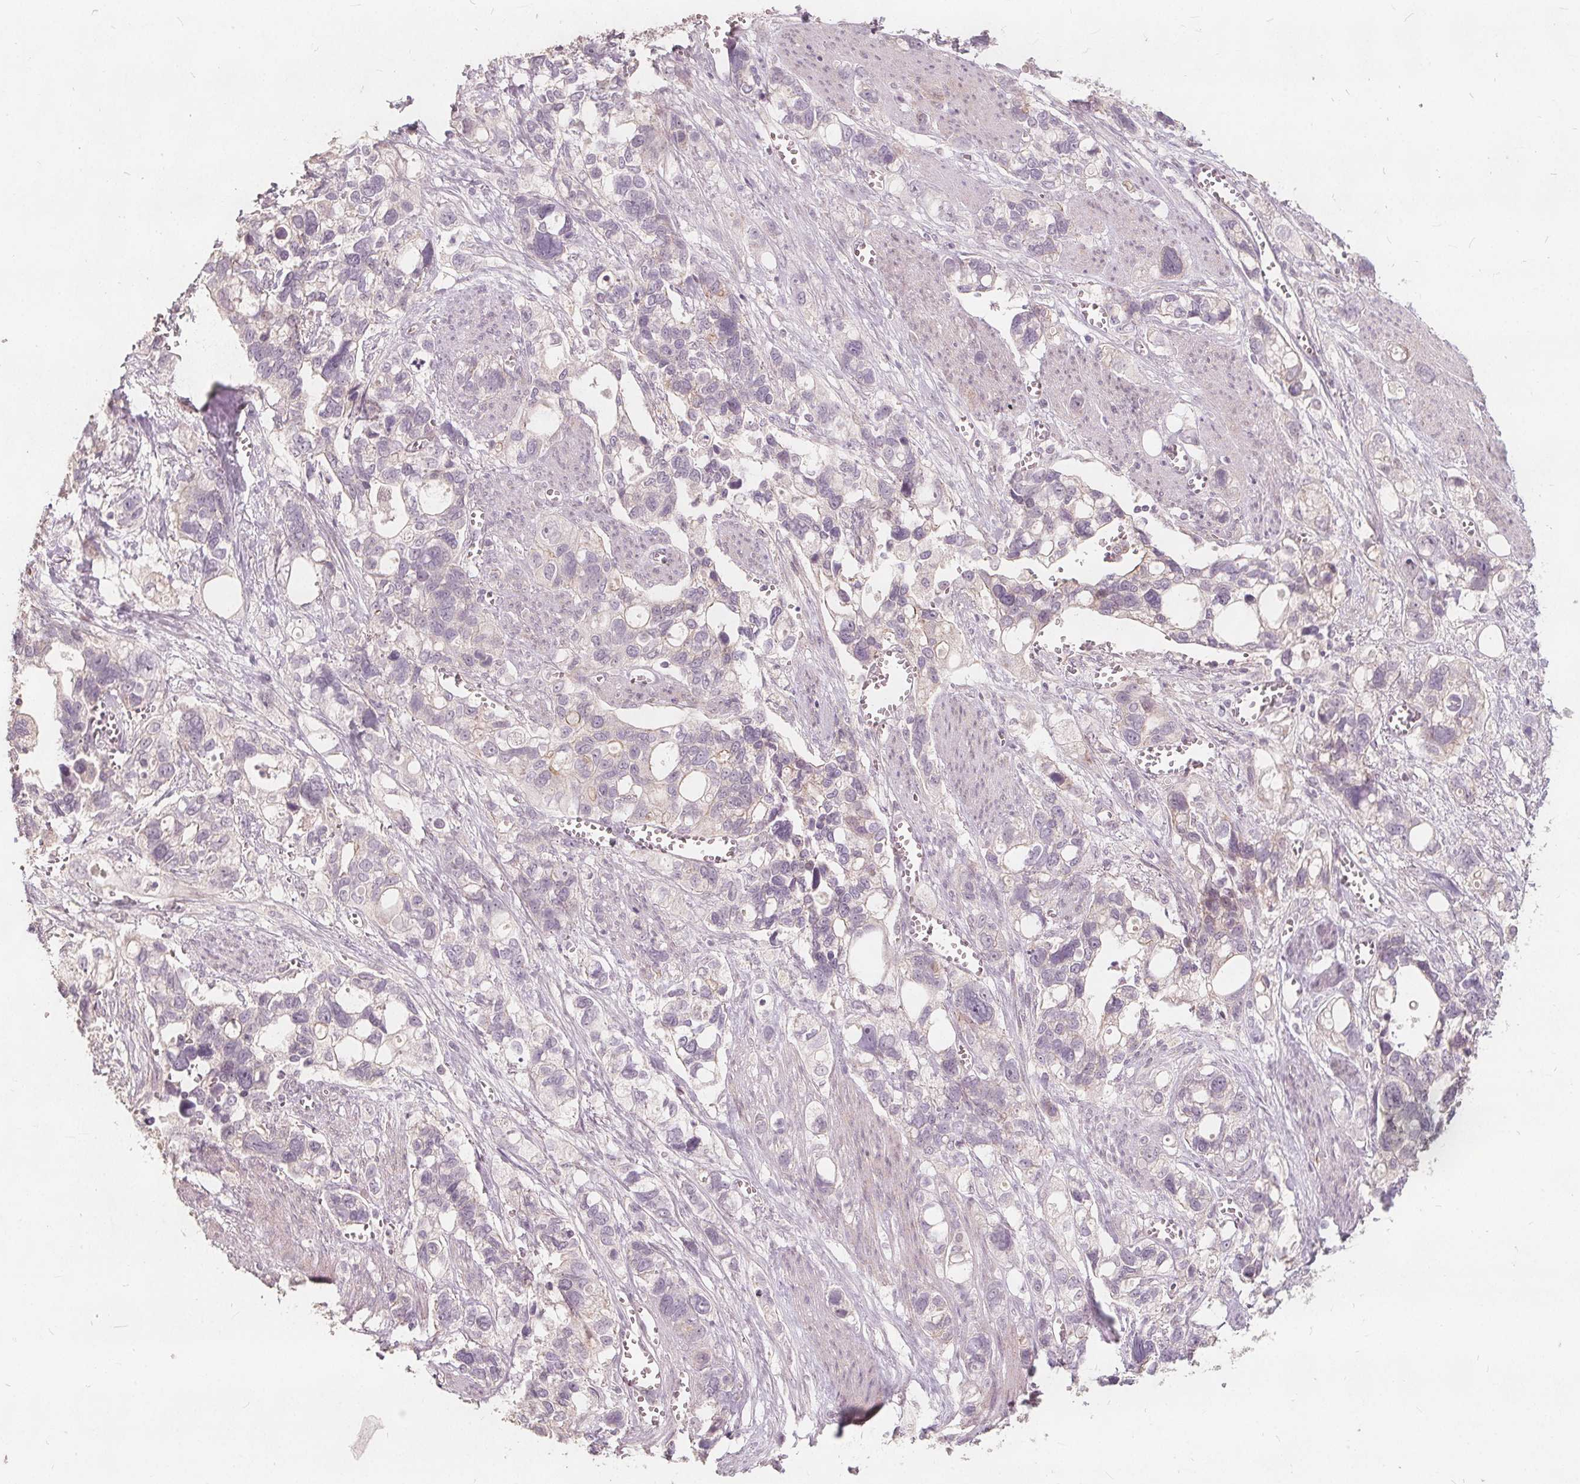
{"staining": {"intensity": "negative", "quantity": "none", "location": "none"}, "tissue": "stomach cancer", "cell_type": "Tumor cells", "image_type": "cancer", "snomed": [{"axis": "morphology", "description": "Adenocarcinoma, NOS"}, {"axis": "topography", "description": "Stomach, upper"}], "caption": "Adenocarcinoma (stomach) stained for a protein using IHC displays no expression tumor cells.", "gene": "PTPRT", "patient": {"sex": "female", "age": 81}}